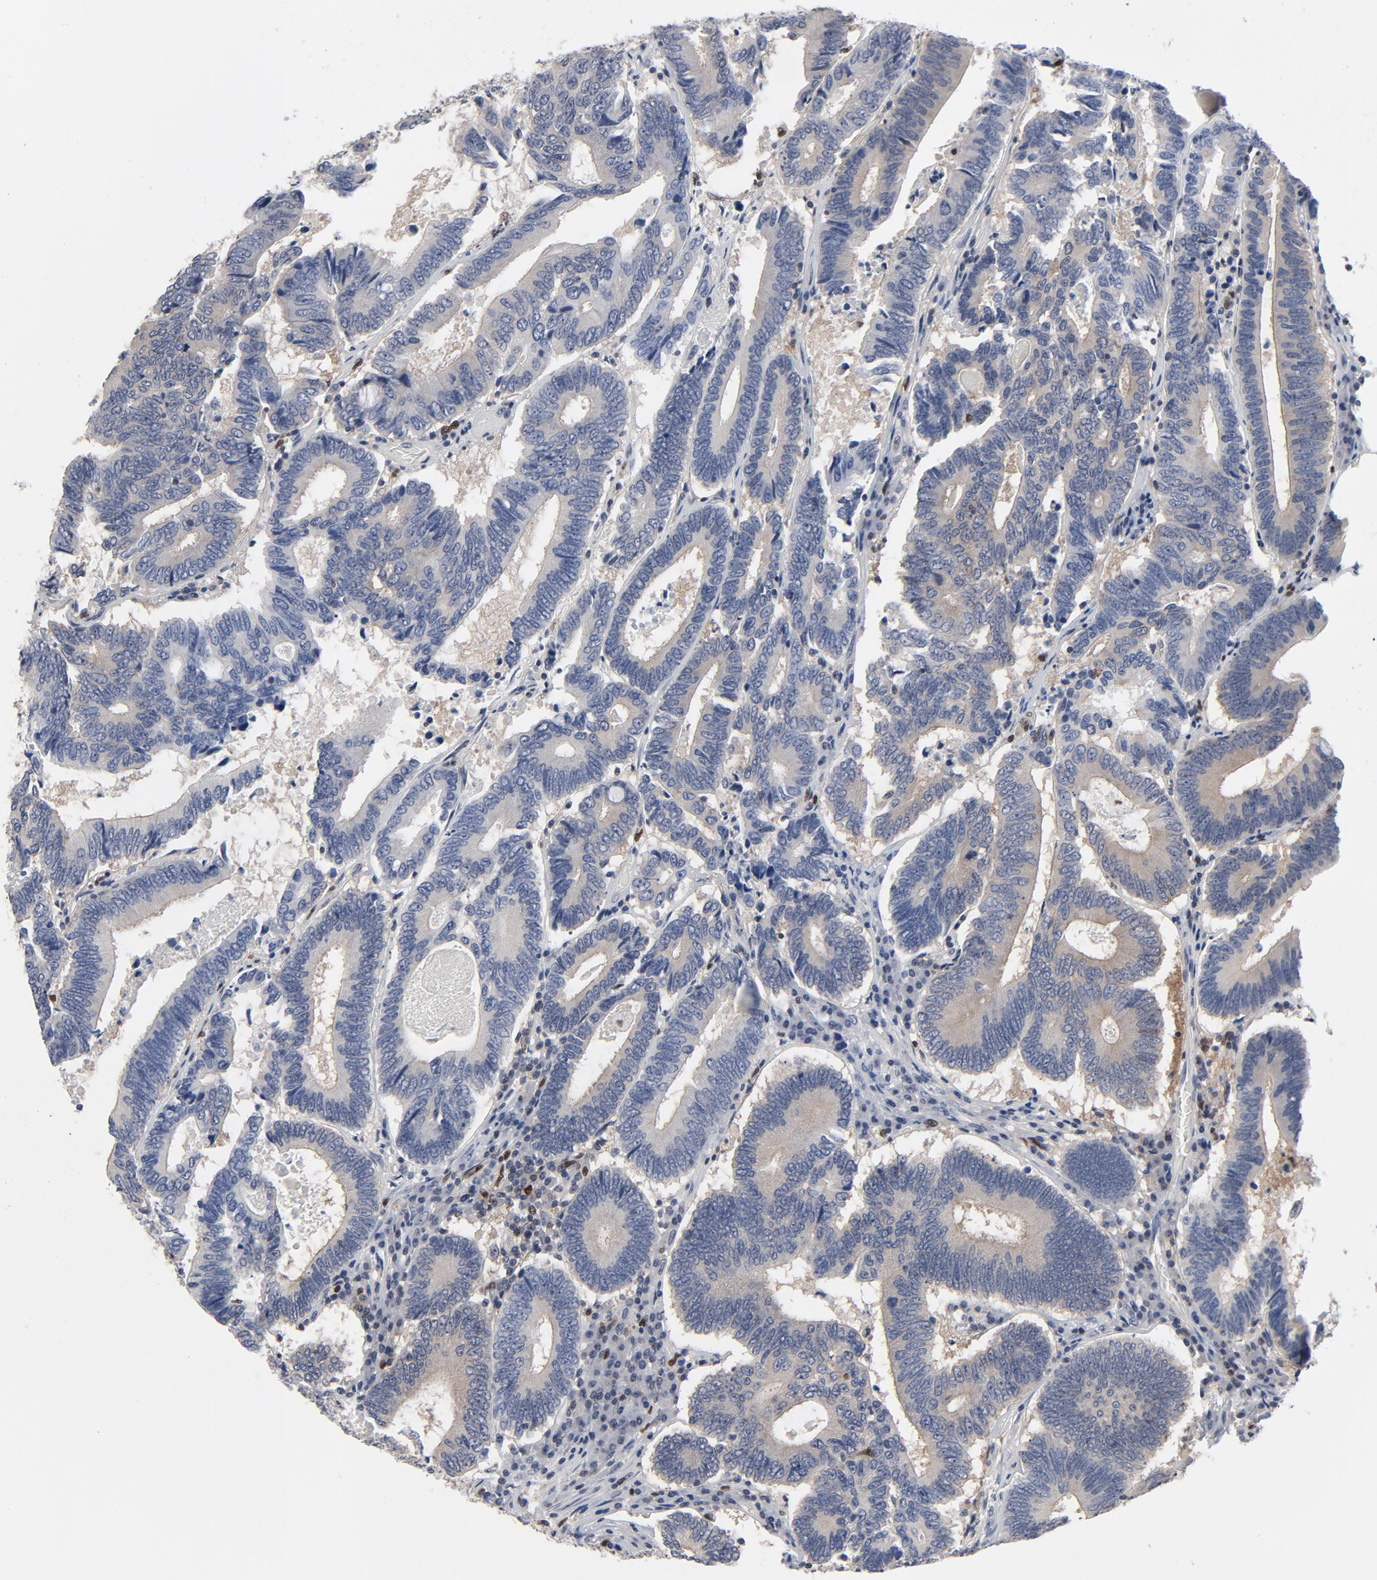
{"staining": {"intensity": "weak", "quantity": "25%-75%", "location": "cytoplasmic/membranous"}, "tissue": "colorectal cancer", "cell_type": "Tumor cells", "image_type": "cancer", "snomed": [{"axis": "morphology", "description": "Adenocarcinoma, NOS"}, {"axis": "topography", "description": "Colon"}], "caption": "A brown stain labels weak cytoplasmic/membranous staining of a protein in human colorectal adenocarcinoma tumor cells.", "gene": "NFKB1", "patient": {"sex": "female", "age": 78}}